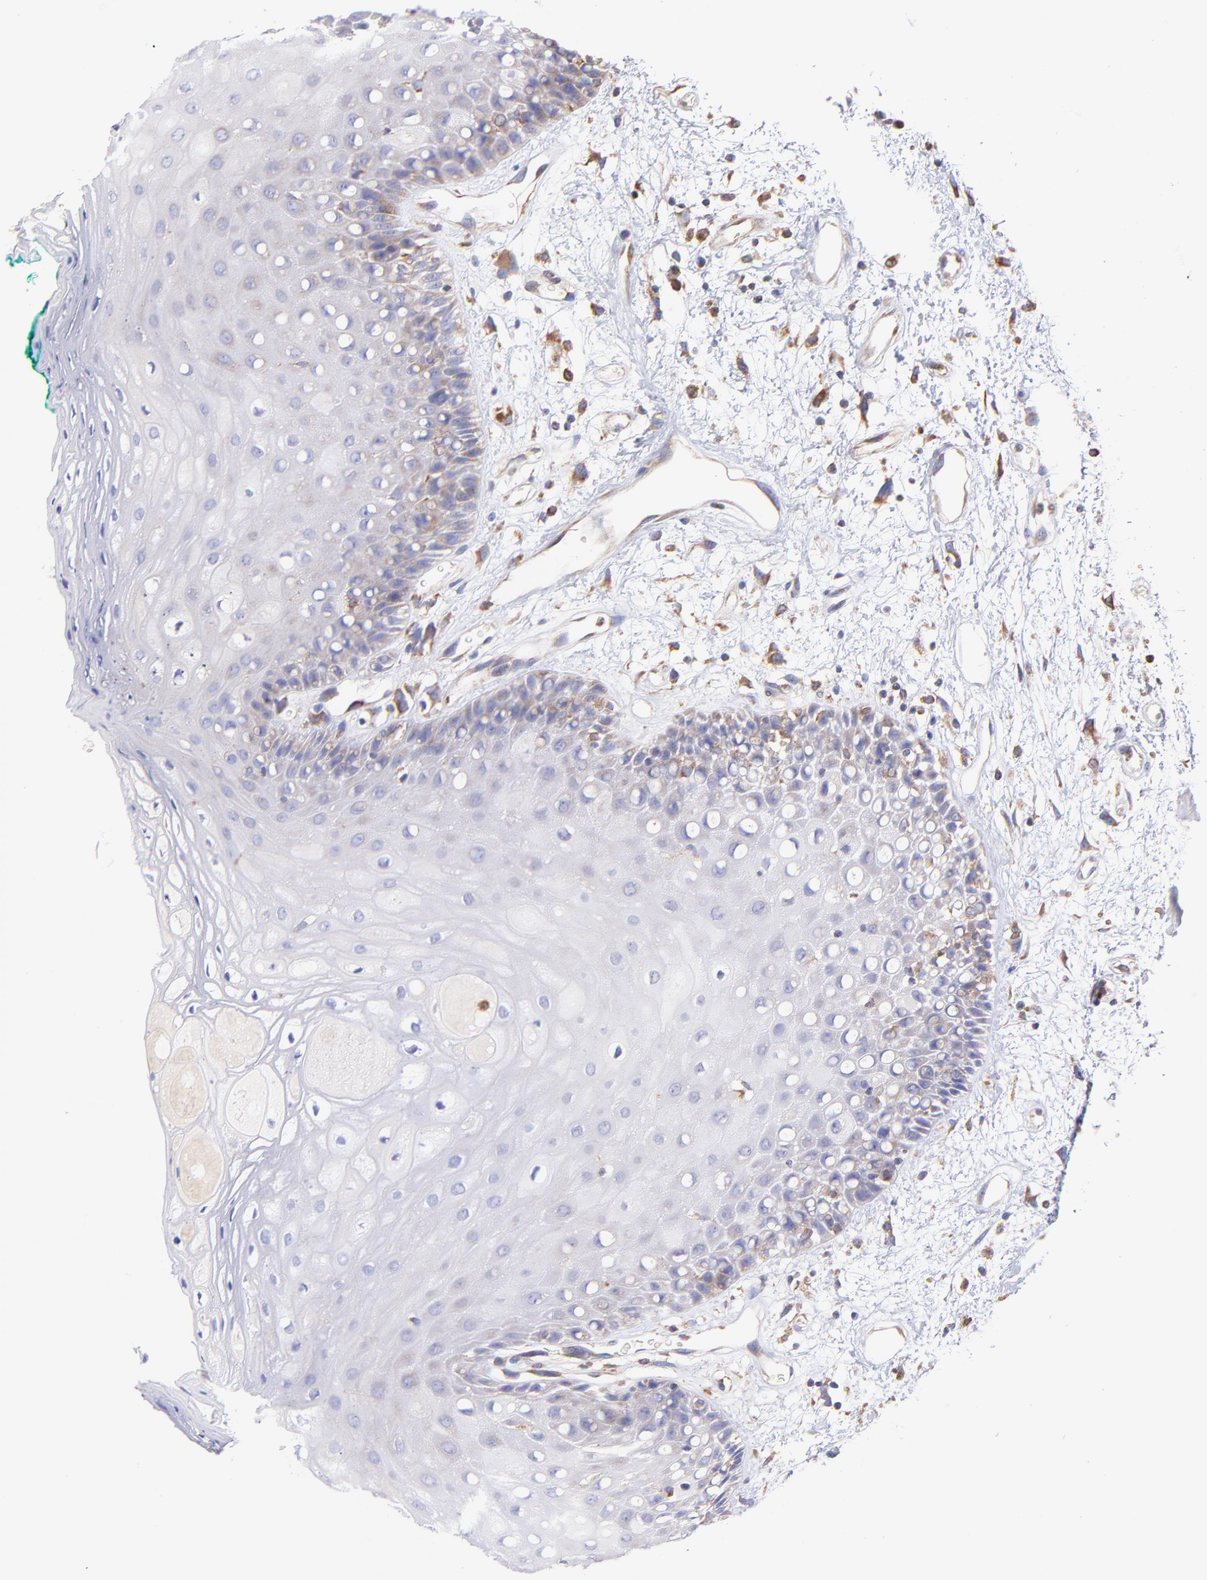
{"staining": {"intensity": "negative", "quantity": "none", "location": "none"}, "tissue": "oral mucosa", "cell_type": "Squamous epithelial cells", "image_type": "normal", "snomed": [{"axis": "morphology", "description": "Normal tissue, NOS"}, {"axis": "morphology", "description": "Squamous cell carcinoma, NOS"}, {"axis": "topography", "description": "Skeletal muscle"}, {"axis": "topography", "description": "Oral tissue"}, {"axis": "topography", "description": "Head-Neck"}], "caption": "Human oral mucosa stained for a protein using immunohistochemistry shows no expression in squamous epithelial cells.", "gene": "PREX1", "patient": {"sex": "female", "age": 84}}